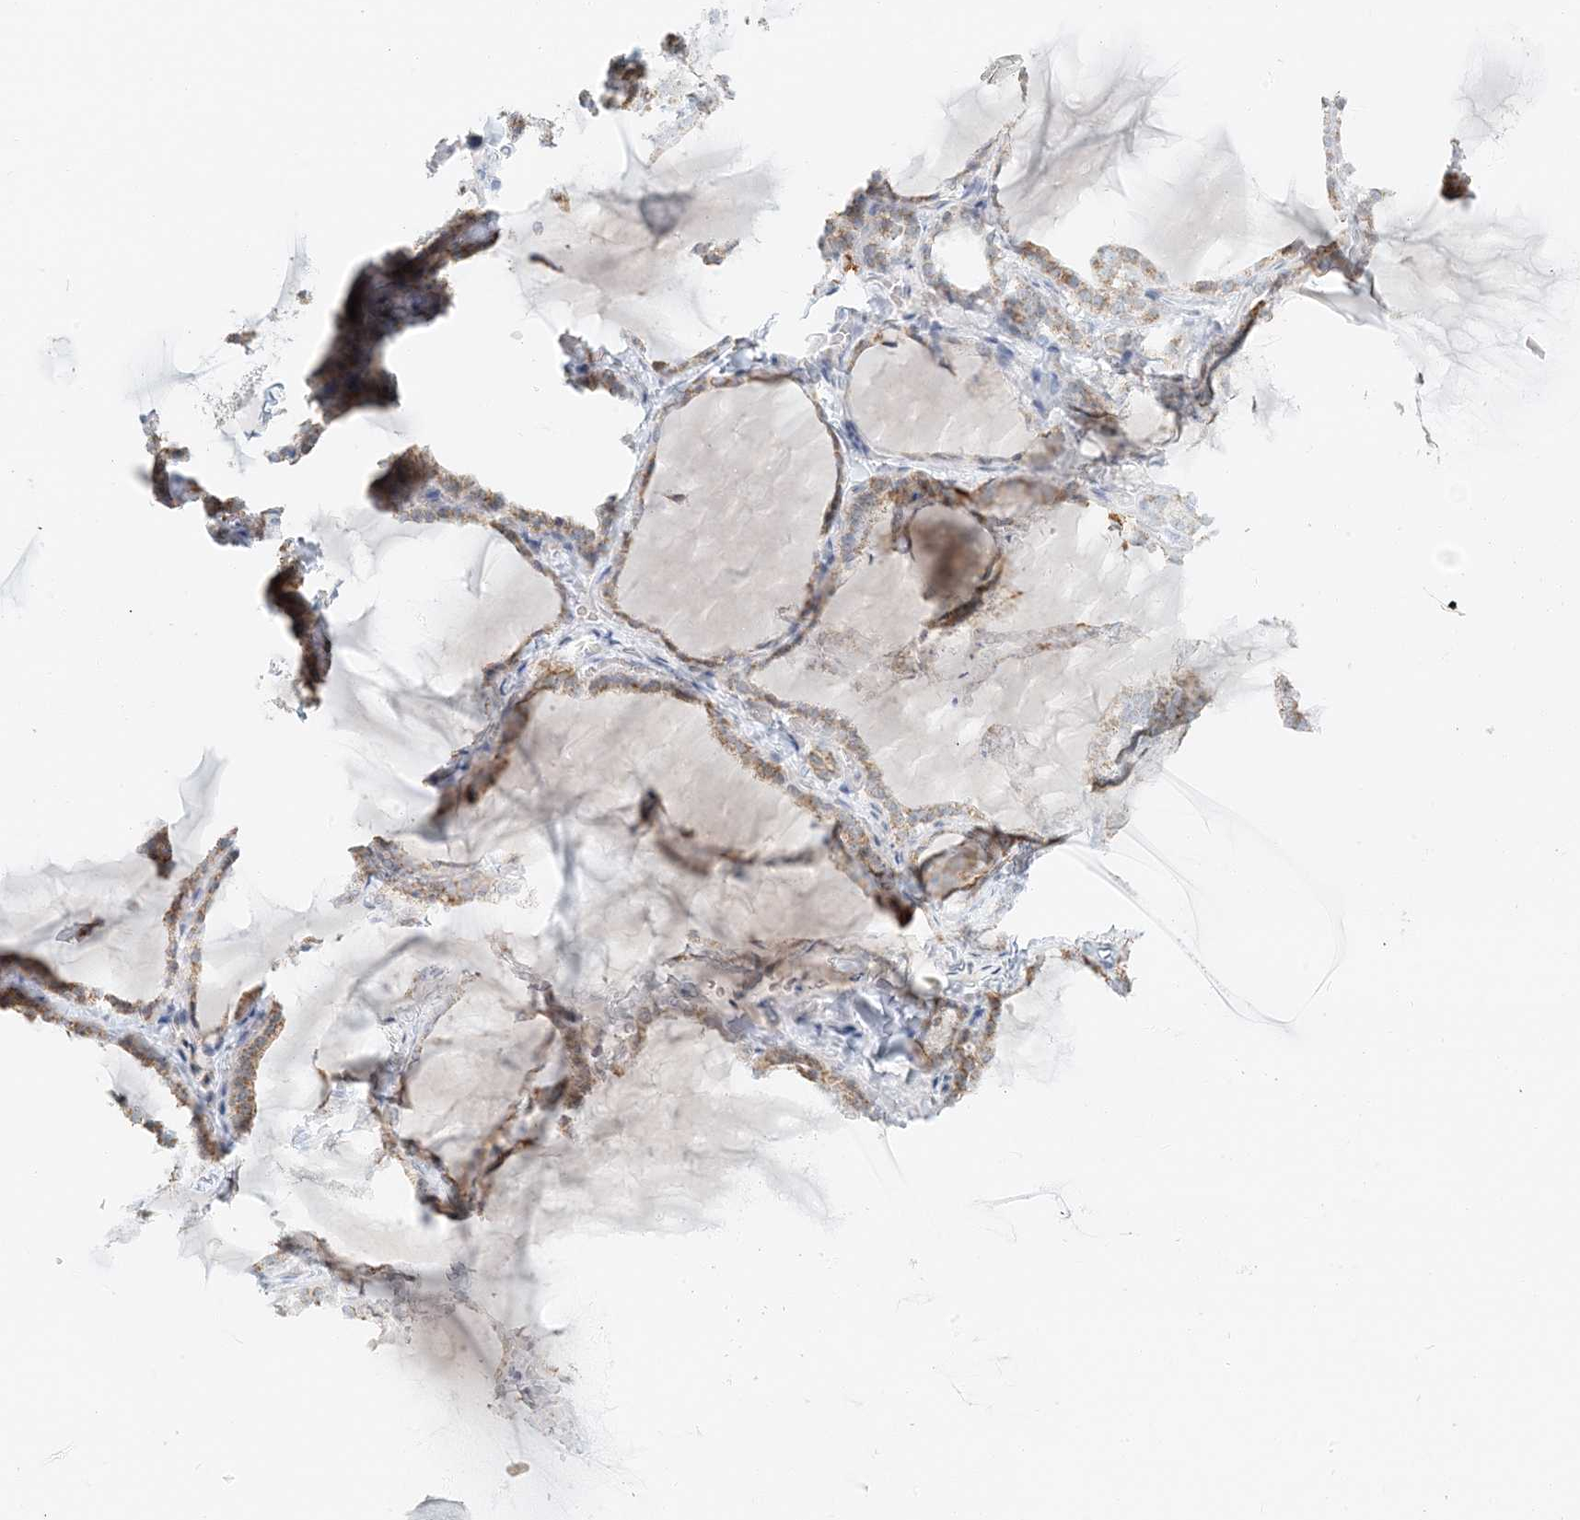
{"staining": {"intensity": "moderate", "quantity": ">75%", "location": "cytoplasmic/membranous"}, "tissue": "thyroid gland", "cell_type": "Glandular cells", "image_type": "normal", "snomed": [{"axis": "morphology", "description": "Normal tissue, NOS"}, {"axis": "topography", "description": "Thyroid gland"}], "caption": "Immunohistochemistry photomicrograph of unremarkable human thyroid gland stained for a protein (brown), which demonstrates medium levels of moderate cytoplasmic/membranous staining in approximately >75% of glandular cells.", "gene": "BDH1", "patient": {"sex": "female", "age": 22}}